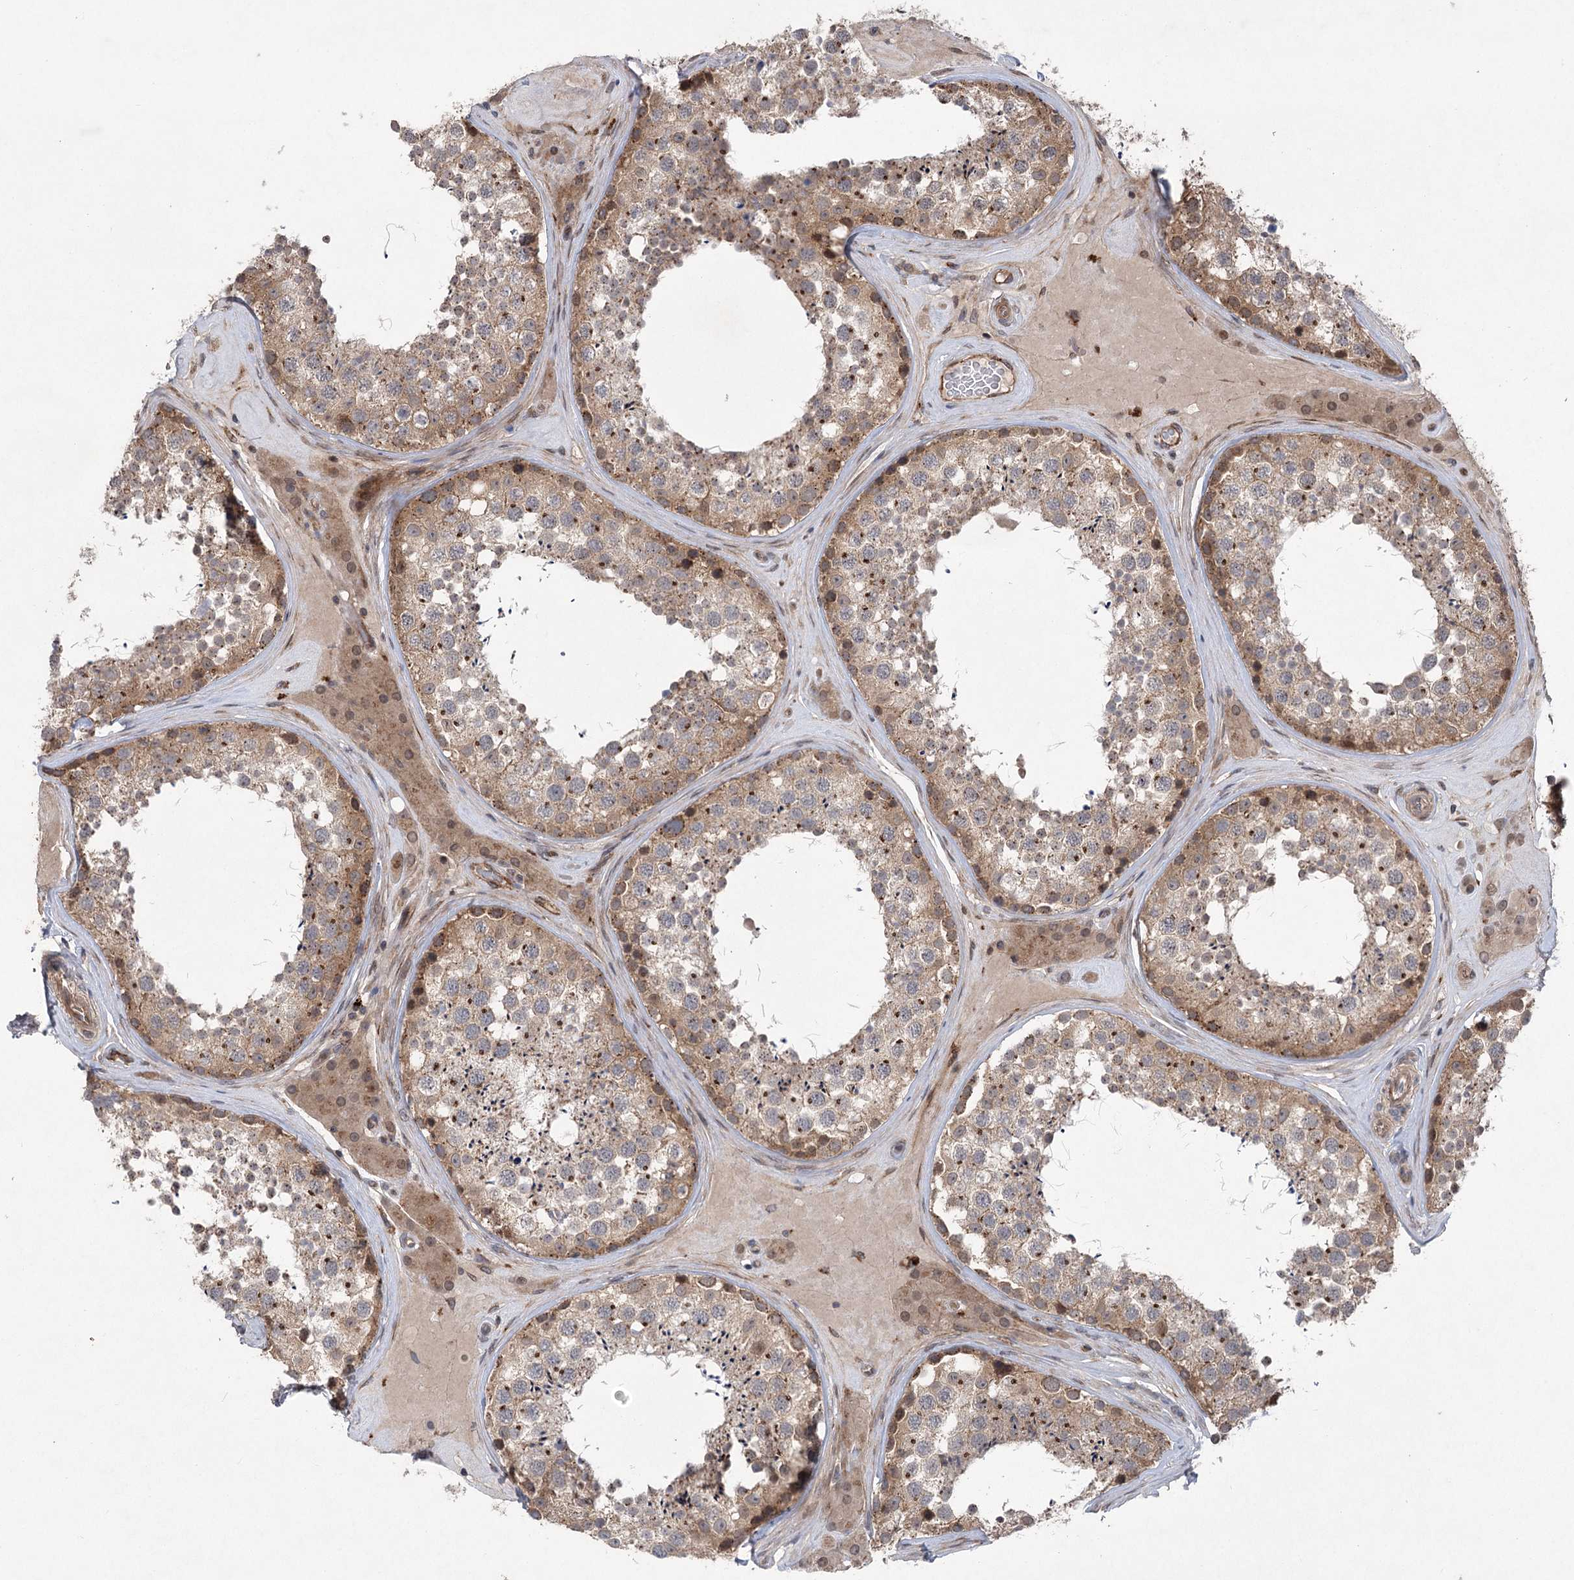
{"staining": {"intensity": "moderate", "quantity": "25%-75%", "location": "cytoplasmic/membranous"}, "tissue": "testis", "cell_type": "Cells in seminiferous ducts", "image_type": "normal", "snomed": [{"axis": "morphology", "description": "Normal tissue, NOS"}, {"axis": "topography", "description": "Testis"}], "caption": "Moderate cytoplasmic/membranous expression is present in approximately 25%-75% of cells in seminiferous ducts in normal testis. The staining was performed using DAB (3,3'-diaminobenzidine), with brown indicating positive protein expression. Nuclei are stained blue with hematoxylin.", "gene": "METTL24", "patient": {"sex": "male", "age": 46}}